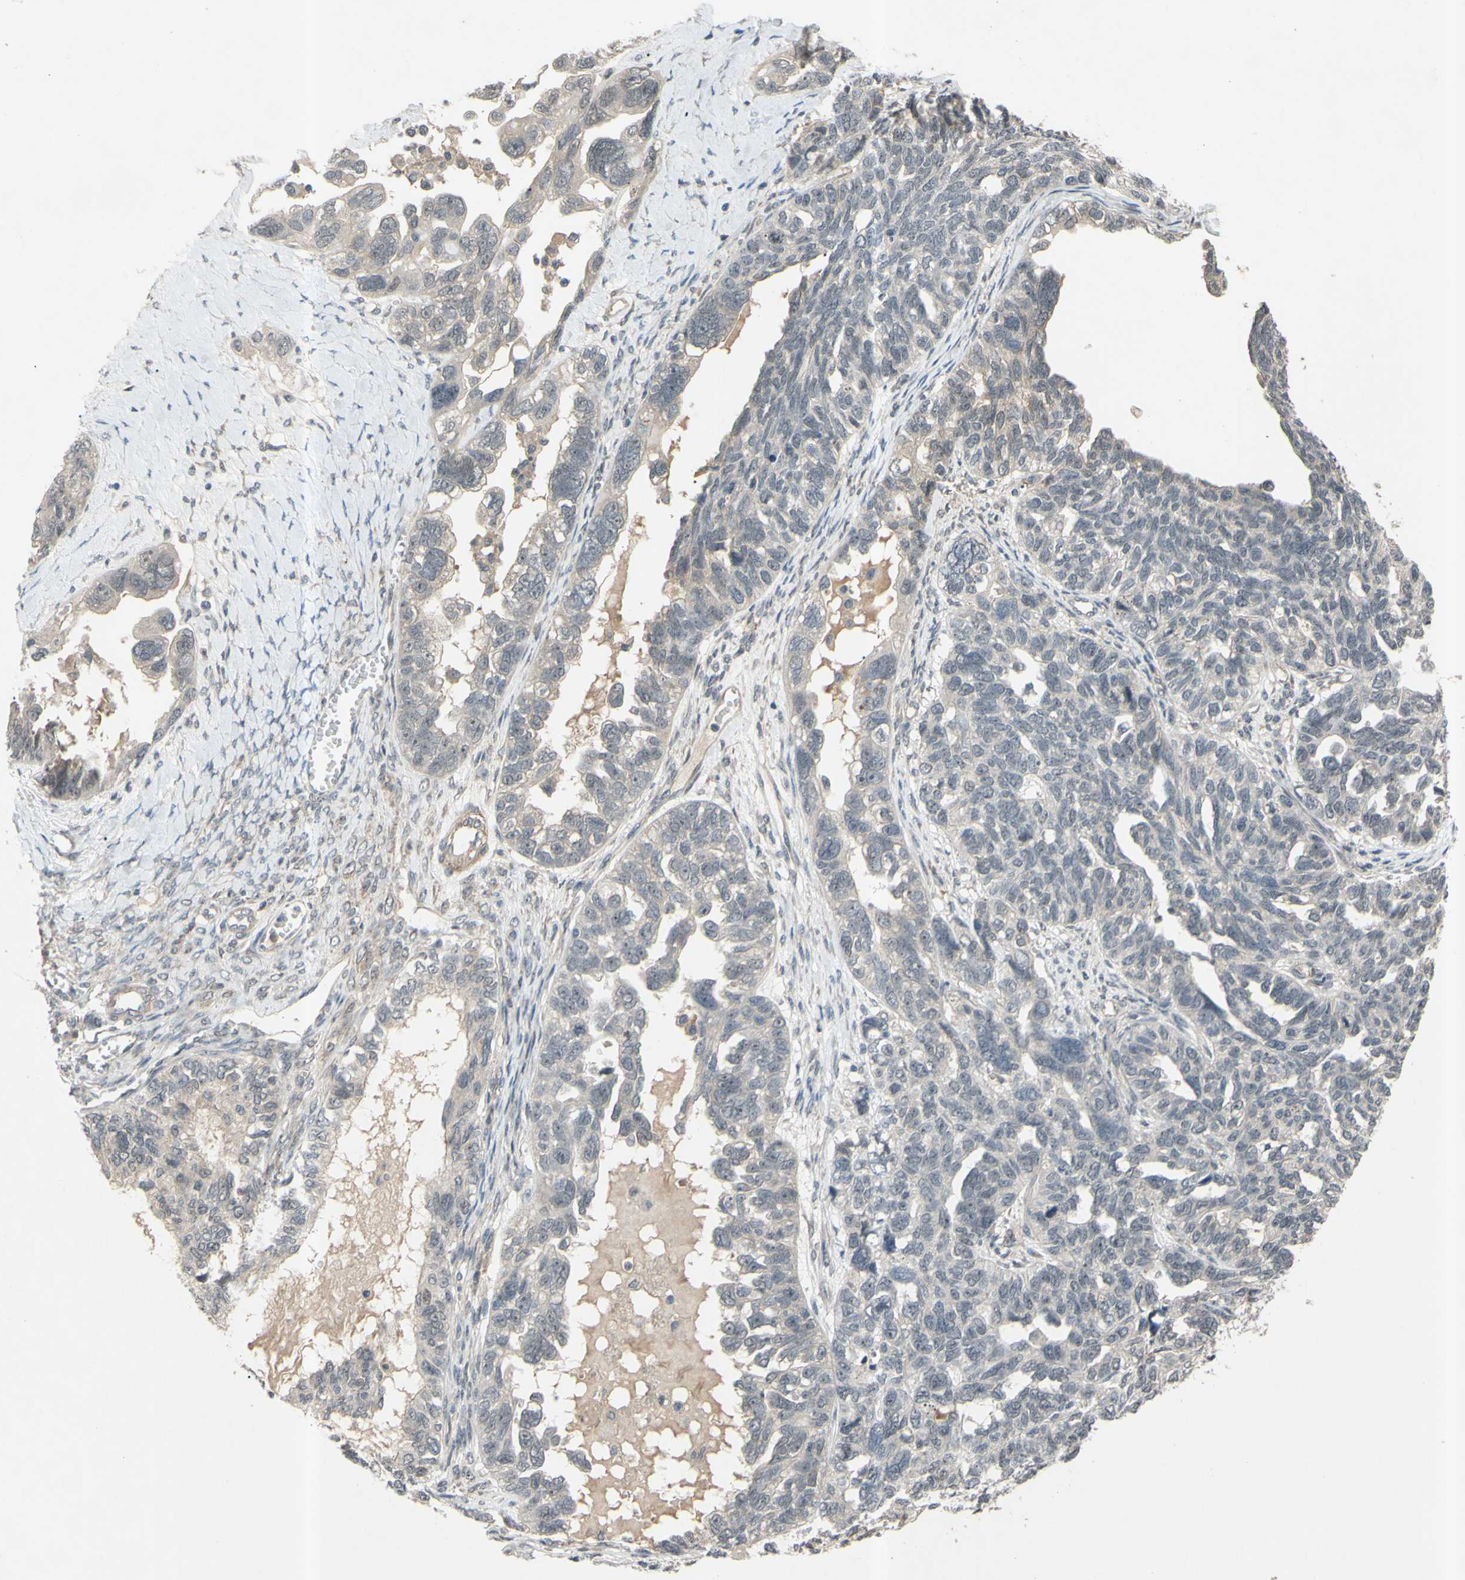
{"staining": {"intensity": "negative", "quantity": "none", "location": "none"}, "tissue": "ovarian cancer", "cell_type": "Tumor cells", "image_type": "cancer", "snomed": [{"axis": "morphology", "description": "Cystadenocarcinoma, serous, NOS"}, {"axis": "topography", "description": "Ovary"}], "caption": "This histopathology image is of serous cystadenocarcinoma (ovarian) stained with immunohistochemistry to label a protein in brown with the nuclei are counter-stained blue. There is no expression in tumor cells. (DAB (3,3'-diaminobenzidine) immunohistochemistry with hematoxylin counter stain).", "gene": "ALK", "patient": {"sex": "female", "age": 79}}